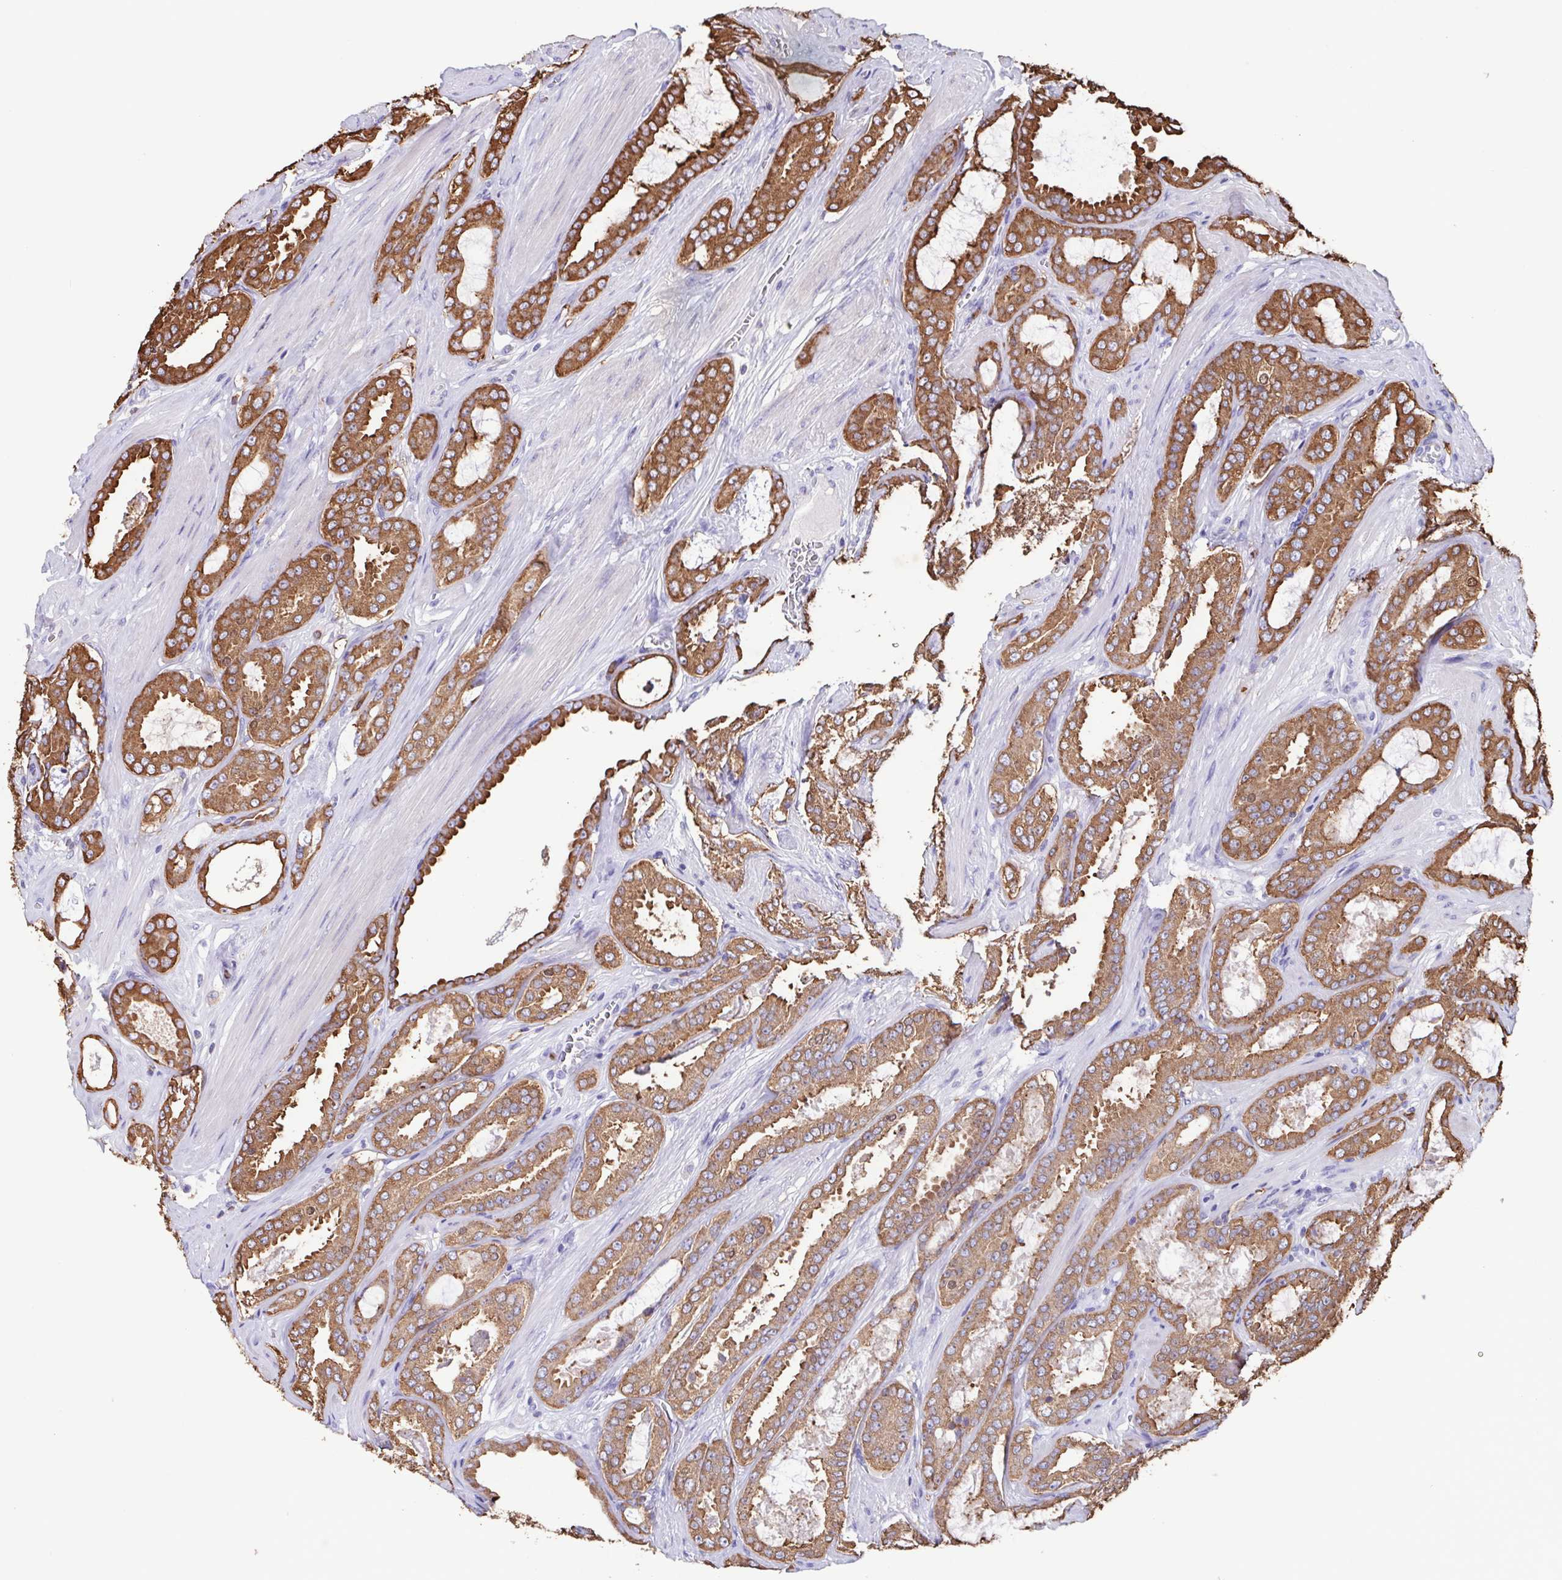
{"staining": {"intensity": "moderate", "quantity": ">75%", "location": "cytoplasmic/membranous"}, "tissue": "prostate cancer", "cell_type": "Tumor cells", "image_type": "cancer", "snomed": [{"axis": "morphology", "description": "Adenocarcinoma, High grade"}, {"axis": "topography", "description": "Prostate"}], "caption": "Tumor cells demonstrate medium levels of moderate cytoplasmic/membranous staining in about >75% of cells in high-grade adenocarcinoma (prostate).", "gene": "TPD52", "patient": {"sex": "male", "age": 63}}